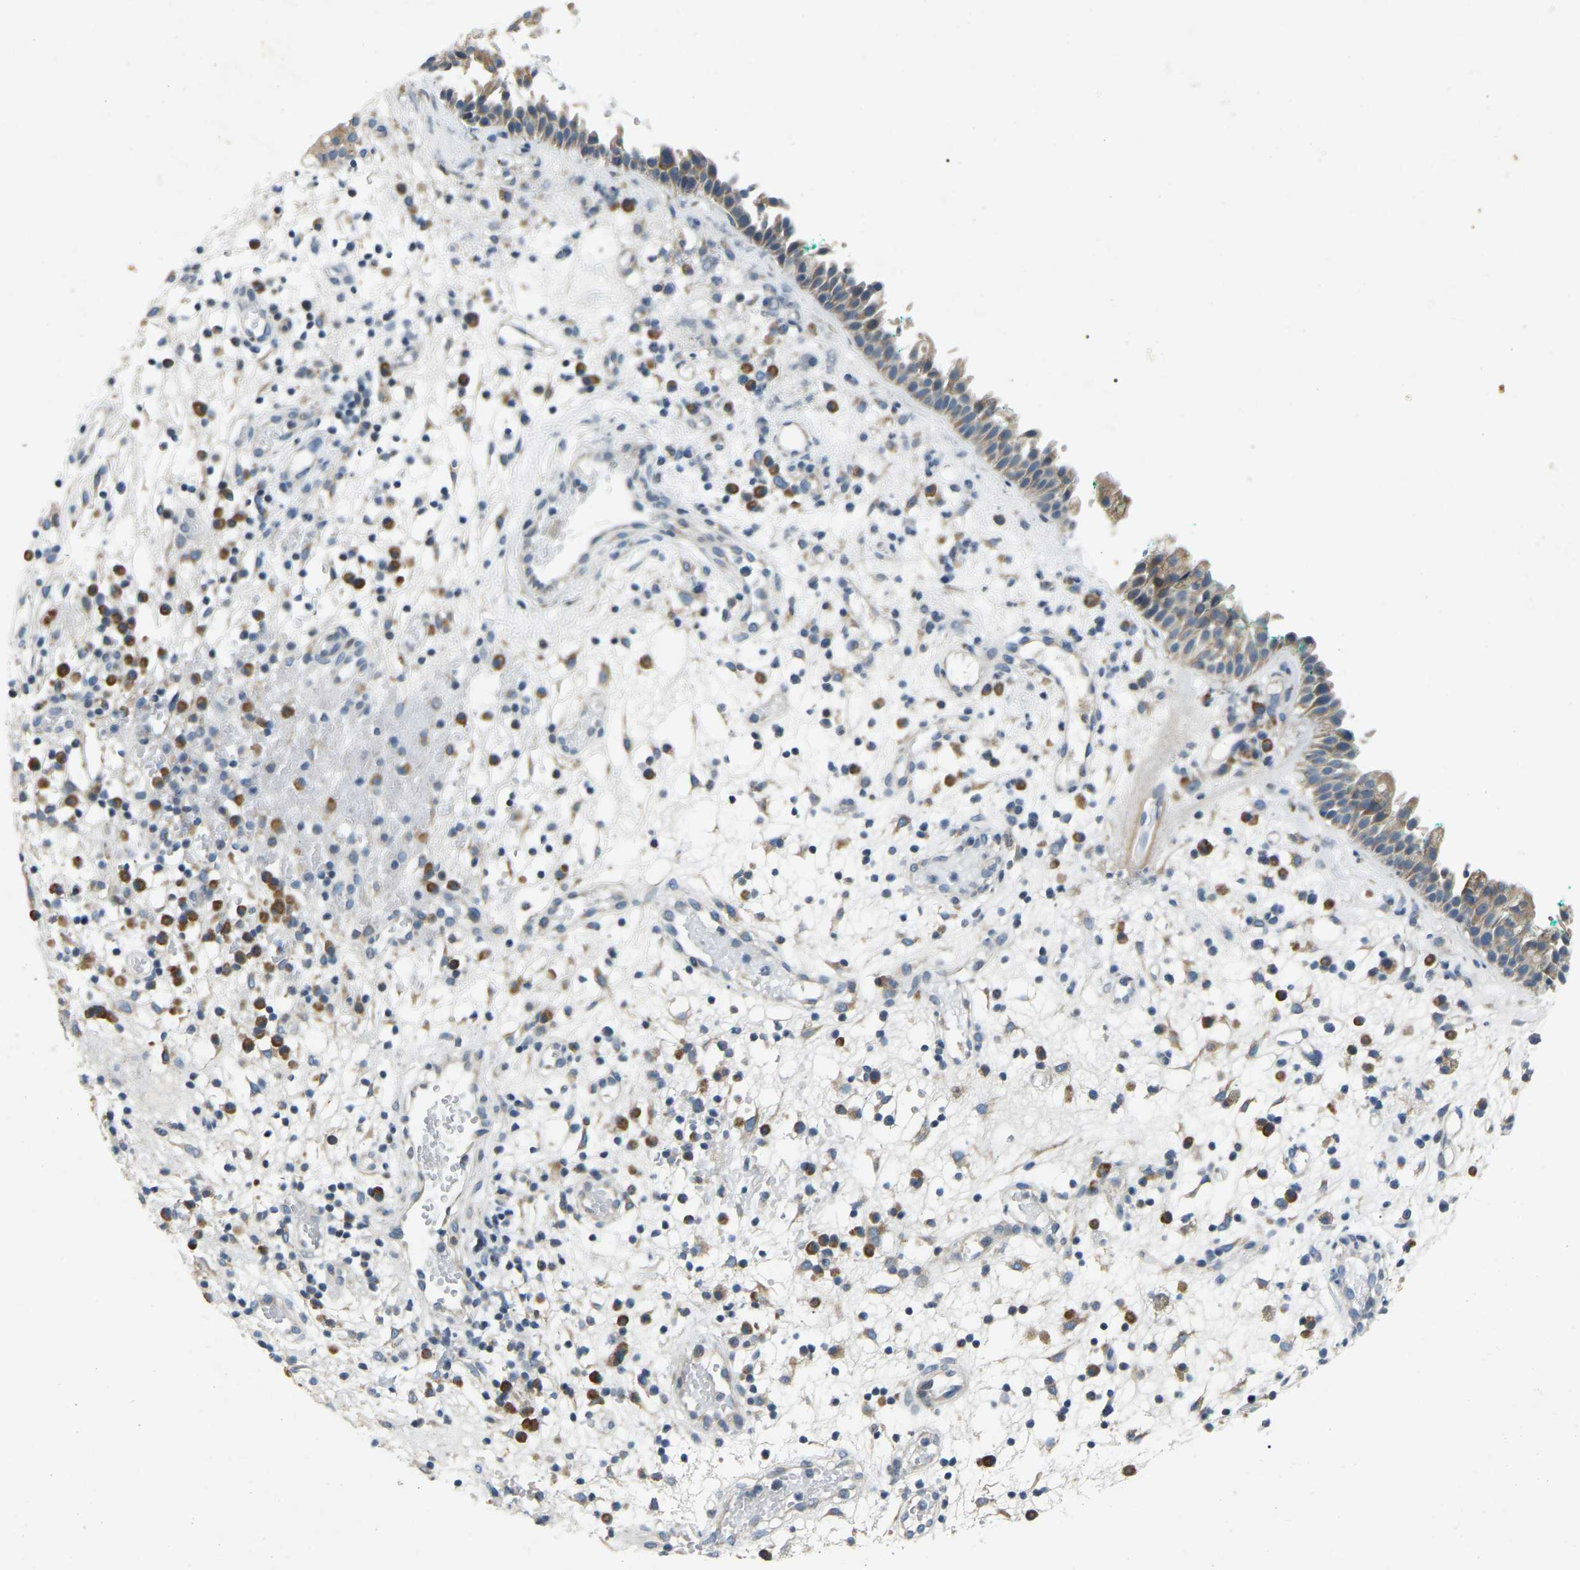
{"staining": {"intensity": "moderate", "quantity": "25%-75%", "location": "cytoplasmic/membranous"}, "tissue": "nasopharynx", "cell_type": "Respiratory epithelial cells", "image_type": "normal", "snomed": [{"axis": "morphology", "description": "Normal tissue, NOS"}, {"axis": "morphology", "description": "Basal cell carcinoma"}, {"axis": "topography", "description": "Cartilage tissue"}, {"axis": "topography", "description": "Nasopharynx"}, {"axis": "topography", "description": "Oral tissue"}], "caption": "Immunohistochemical staining of benign human nasopharynx displays moderate cytoplasmic/membranous protein positivity in approximately 25%-75% of respiratory epithelial cells.", "gene": "ENSG00000283765", "patient": {"sex": "female", "age": 77}}